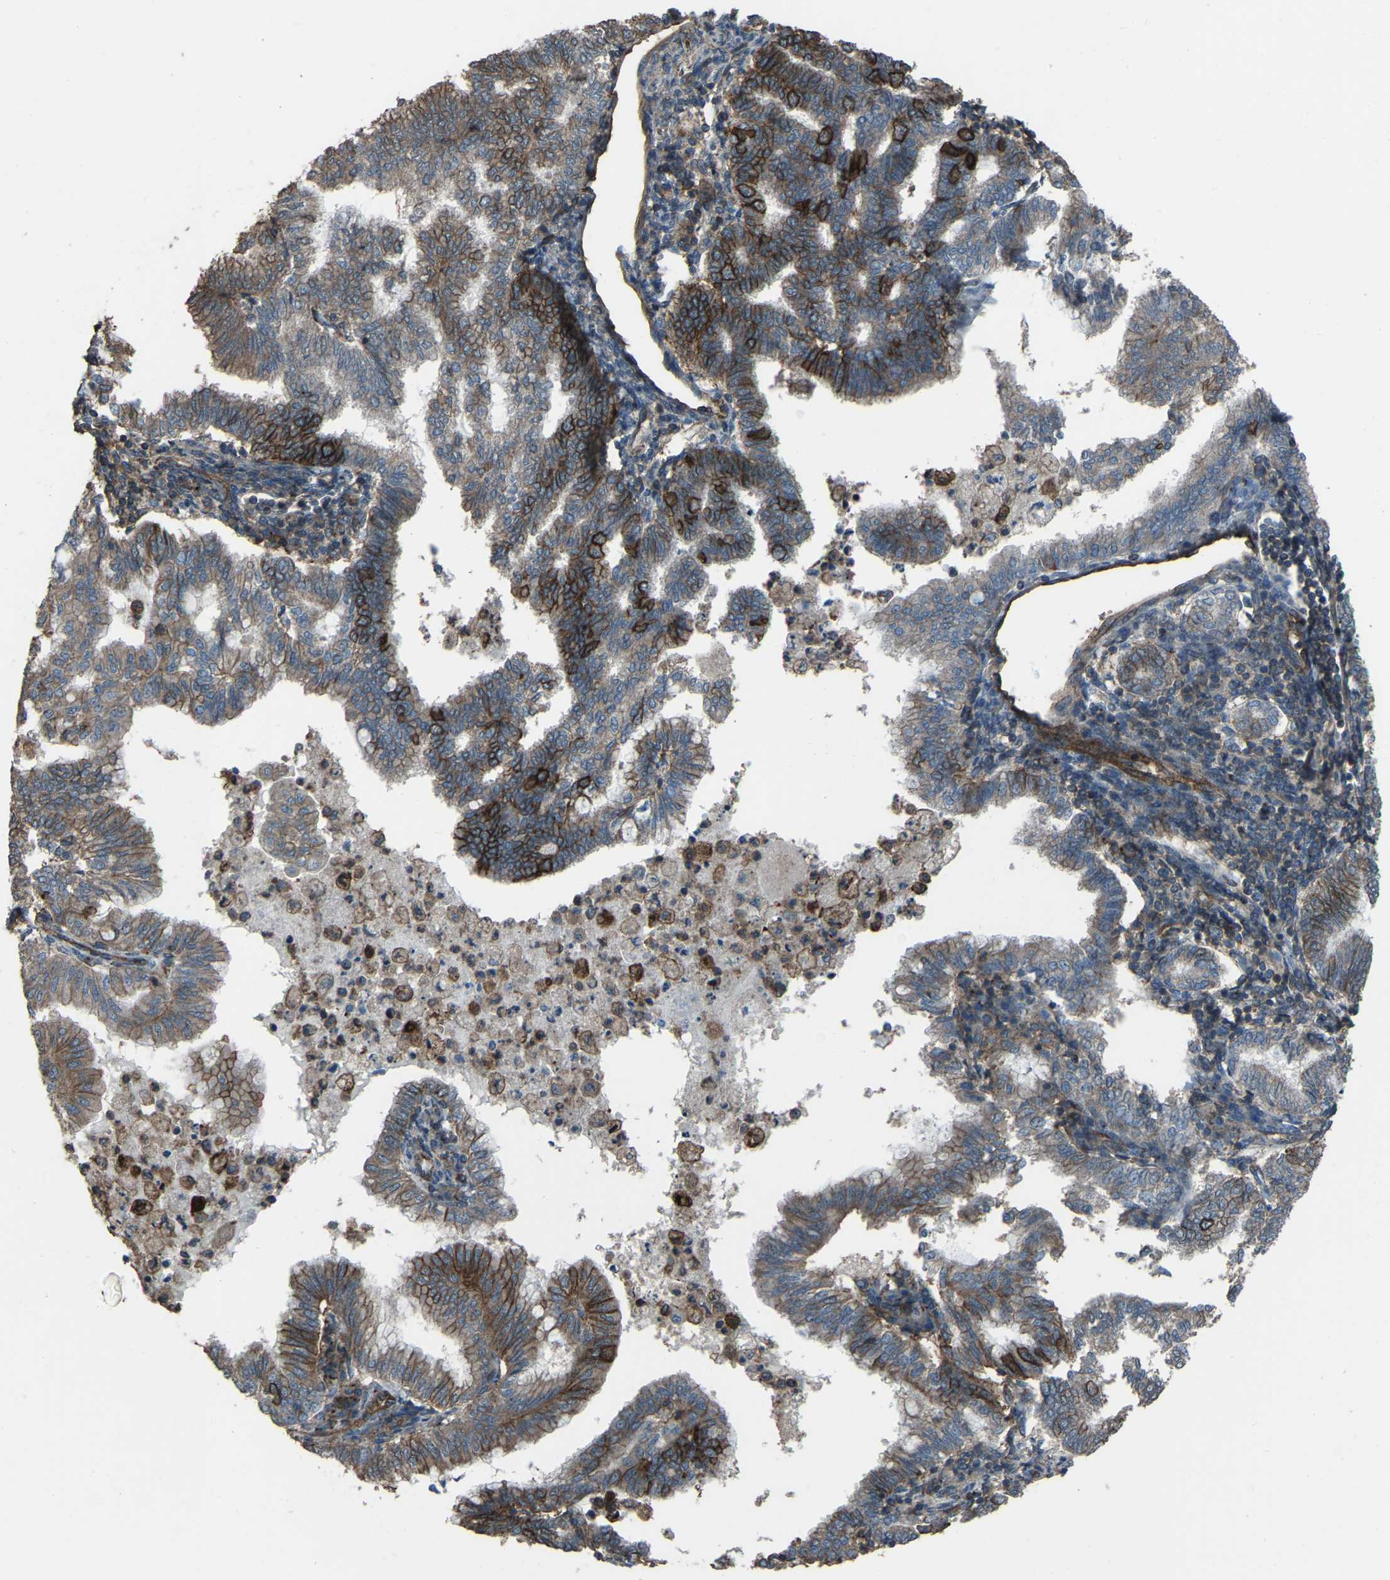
{"staining": {"intensity": "strong", "quantity": "25%-75%", "location": "cytoplasmic/membranous"}, "tissue": "endometrial cancer", "cell_type": "Tumor cells", "image_type": "cancer", "snomed": [{"axis": "morphology", "description": "Polyp, NOS"}, {"axis": "morphology", "description": "Adenocarcinoma, NOS"}, {"axis": "morphology", "description": "Adenoma, NOS"}, {"axis": "topography", "description": "Endometrium"}], "caption": "Immunohistochemical staining of human endometrial cancer (adenoma) shows high levels of strong cytoplasmic/membranous positivity in about 25%-75% of tumor cells.", "gene": "SLC4A2", "patient": {"sex": "female", "age": 79}}